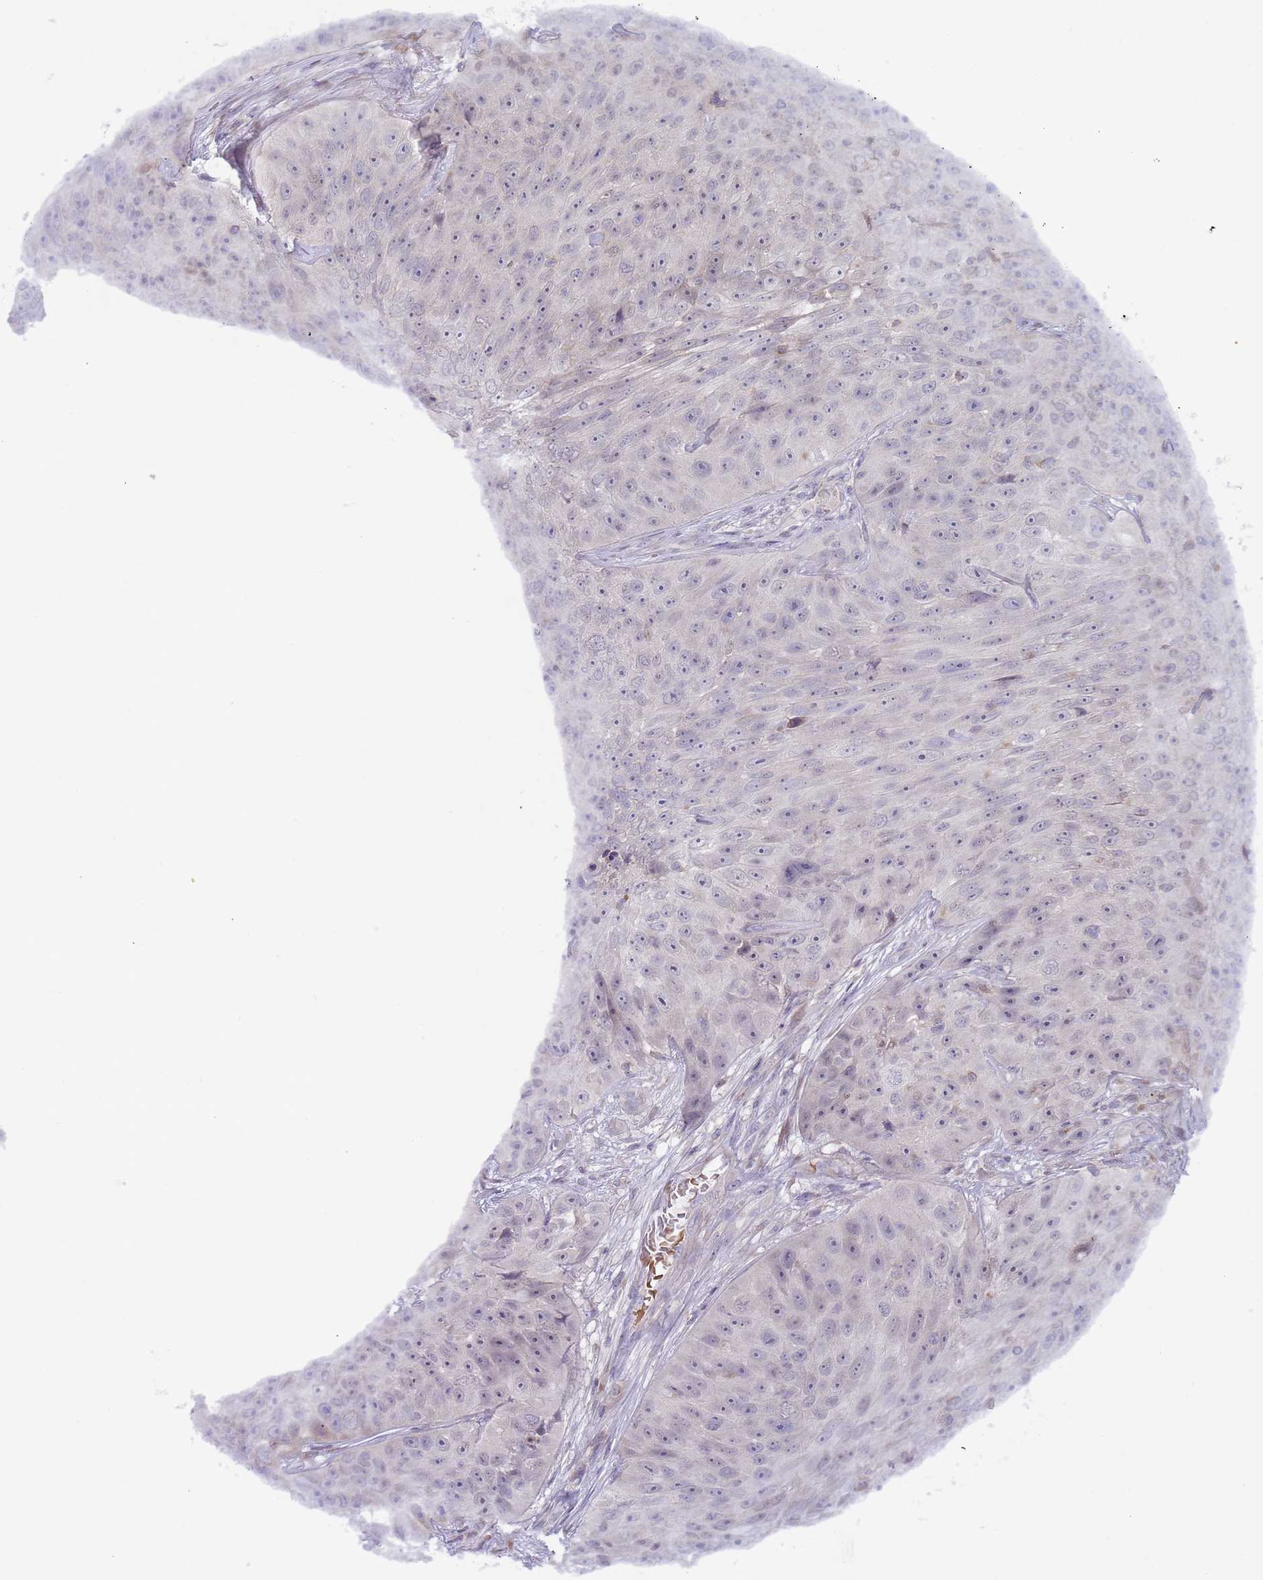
{"staining": {"intensity": "negative", "quantity": "none", "location": "none"}, "tissue": "skin cancer", "cell_type": "Tumor cells", "image_type": "cancer", "snomed": [{"axis": "morphology", "description": "Squamous cell carcinoma, NOS"}, {"axis": "topography", "description": "Skin"}], "caption": "An immunohistochemistry (IHC) histopathology image of skin squamous cell carcinoma is shown. There is no staining in tumor cells of skin squamous cell carcinoma.", "gene": "PRAC1", "patient": {"sex": "female", "age": 87}}